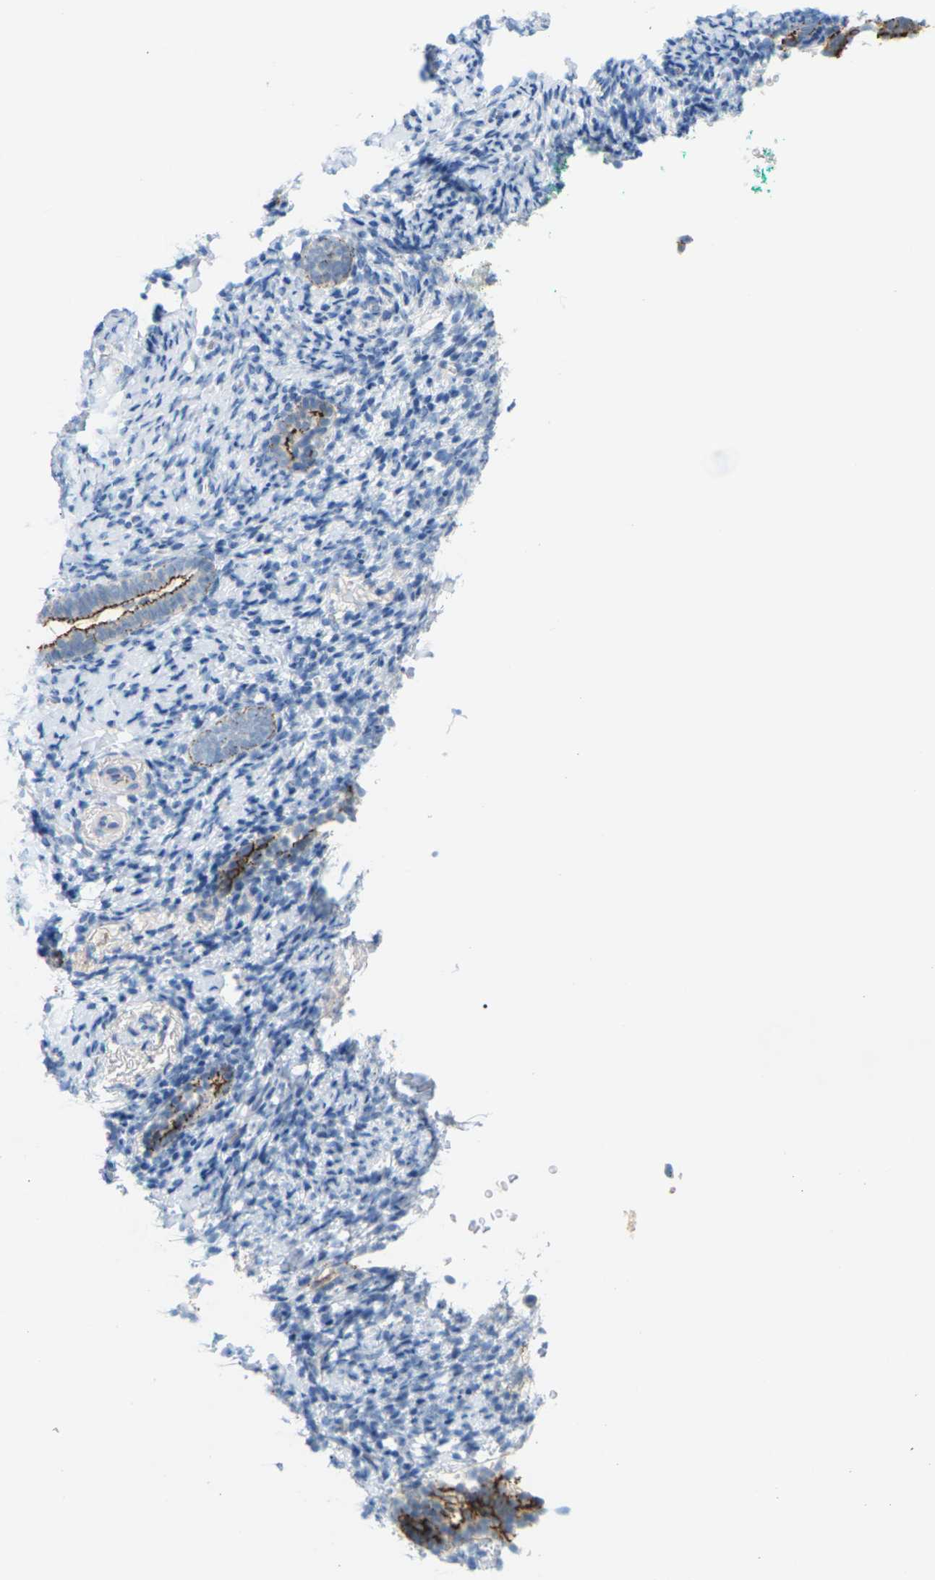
{"staining": {"intensity": "negative", "quantity": "none", "location": "none"}, "tissue": "endometrium", "cell_type": "Cells in endometrial stroma", "image_type": "normal", "snomed": [{"axis": "morphology", "description": "Normal tissue, NOS"}, {"axis": "topography", "description": "Endometrium"}], "caption": "The immunohistochemistry (IHC) micrograph has no significant staining in cells in endometrial stroma of endometrium.", "gene": "CLDN3", "patient": {"sex": "female", "age": 51}}